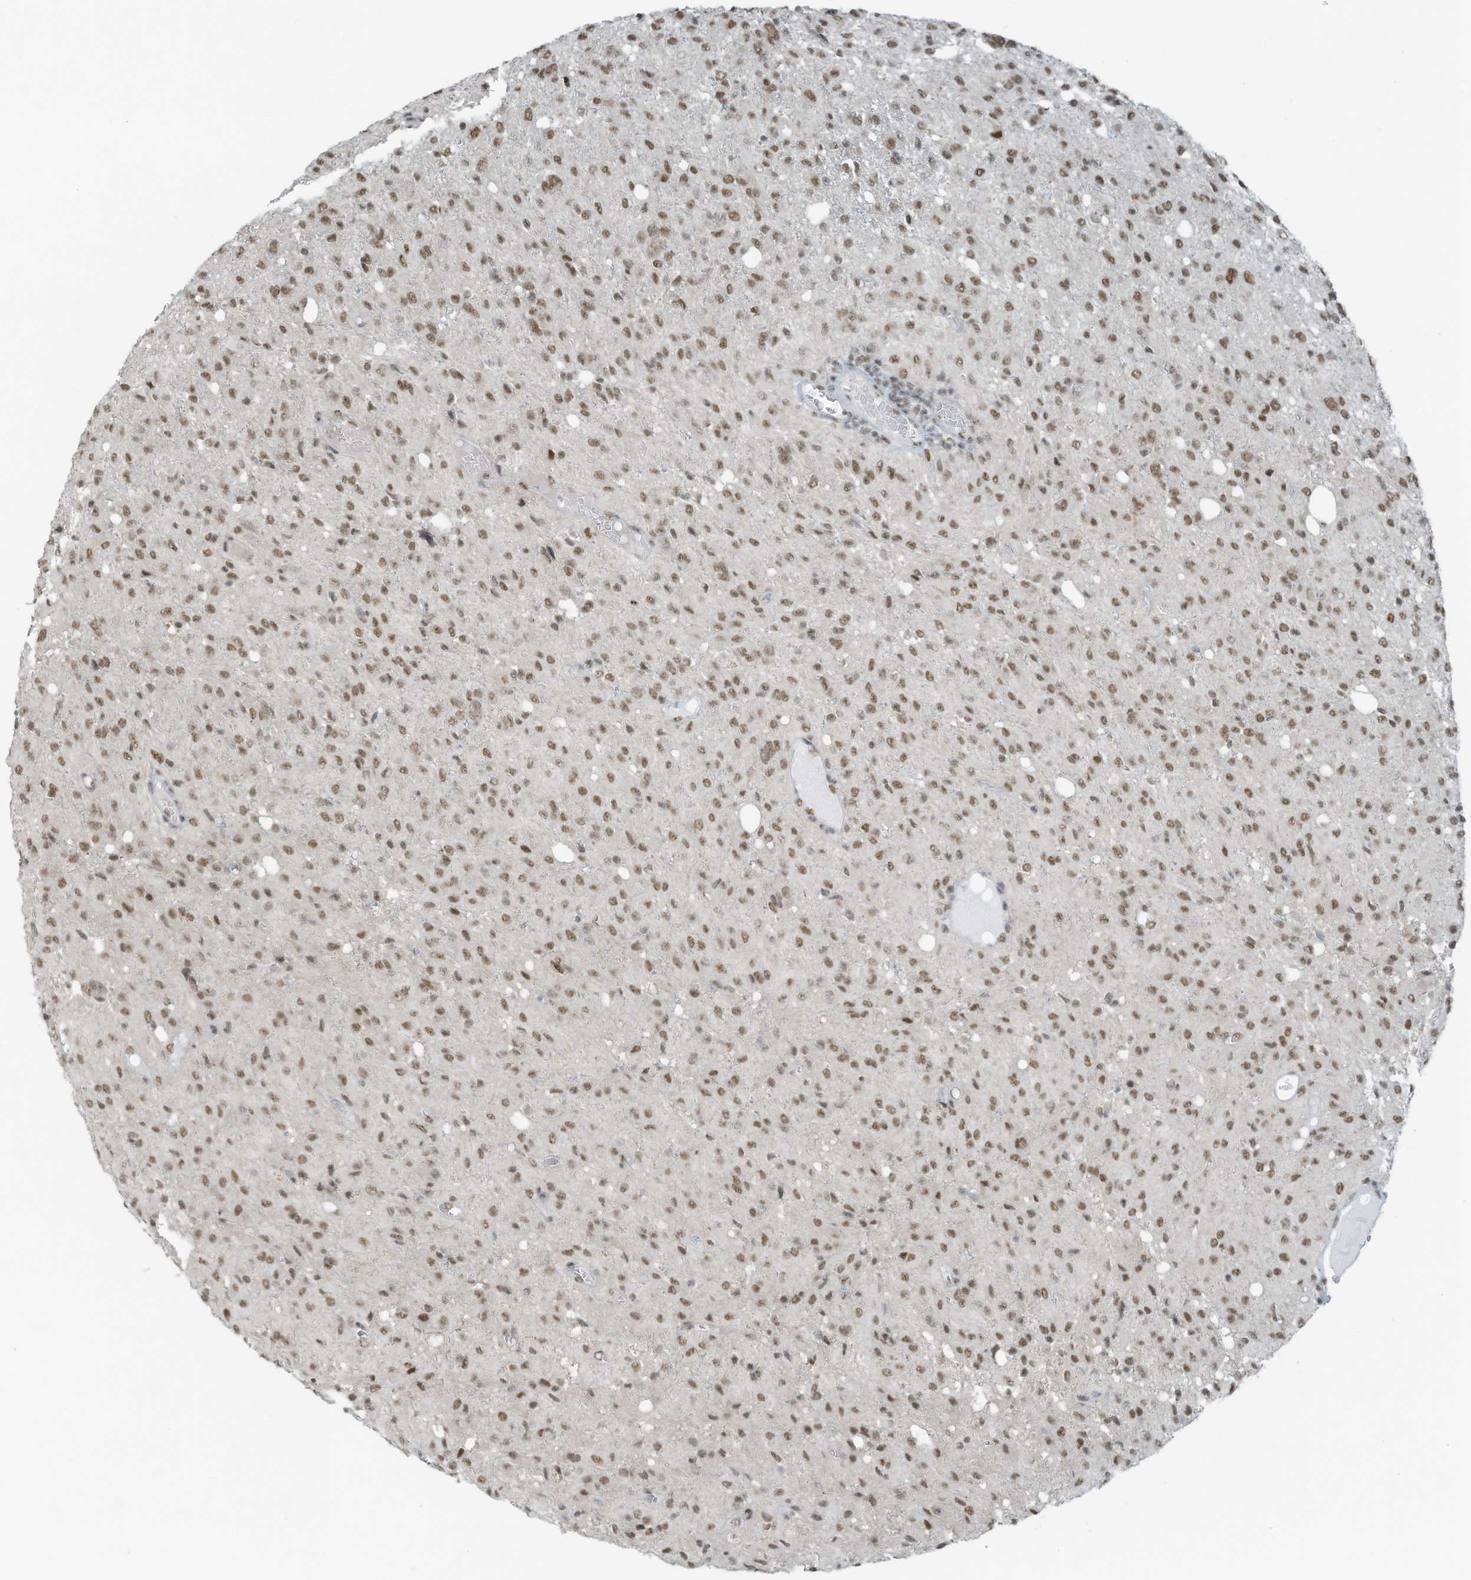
{"staining": {"intensity": "moderate", "quantity": ">75%", "location": "nuclear"}, "tissue": "glioma", "cell_type": "Tumor cells", "image_type": "cancer", "snomed": [{"axis": "morphology", "description": "Glioma, malignant, High grade"}, {"axis": "topography", "description": "Brain"}], "caption": "The histopathology image shows immunohistochemical staining of high-grade glioma (malignant). There is moderate nuclear positivity is seen in about >75% of tumor cells.", "gene": "WRNIP1", "patient": {"sex": "female", "age": 59}}